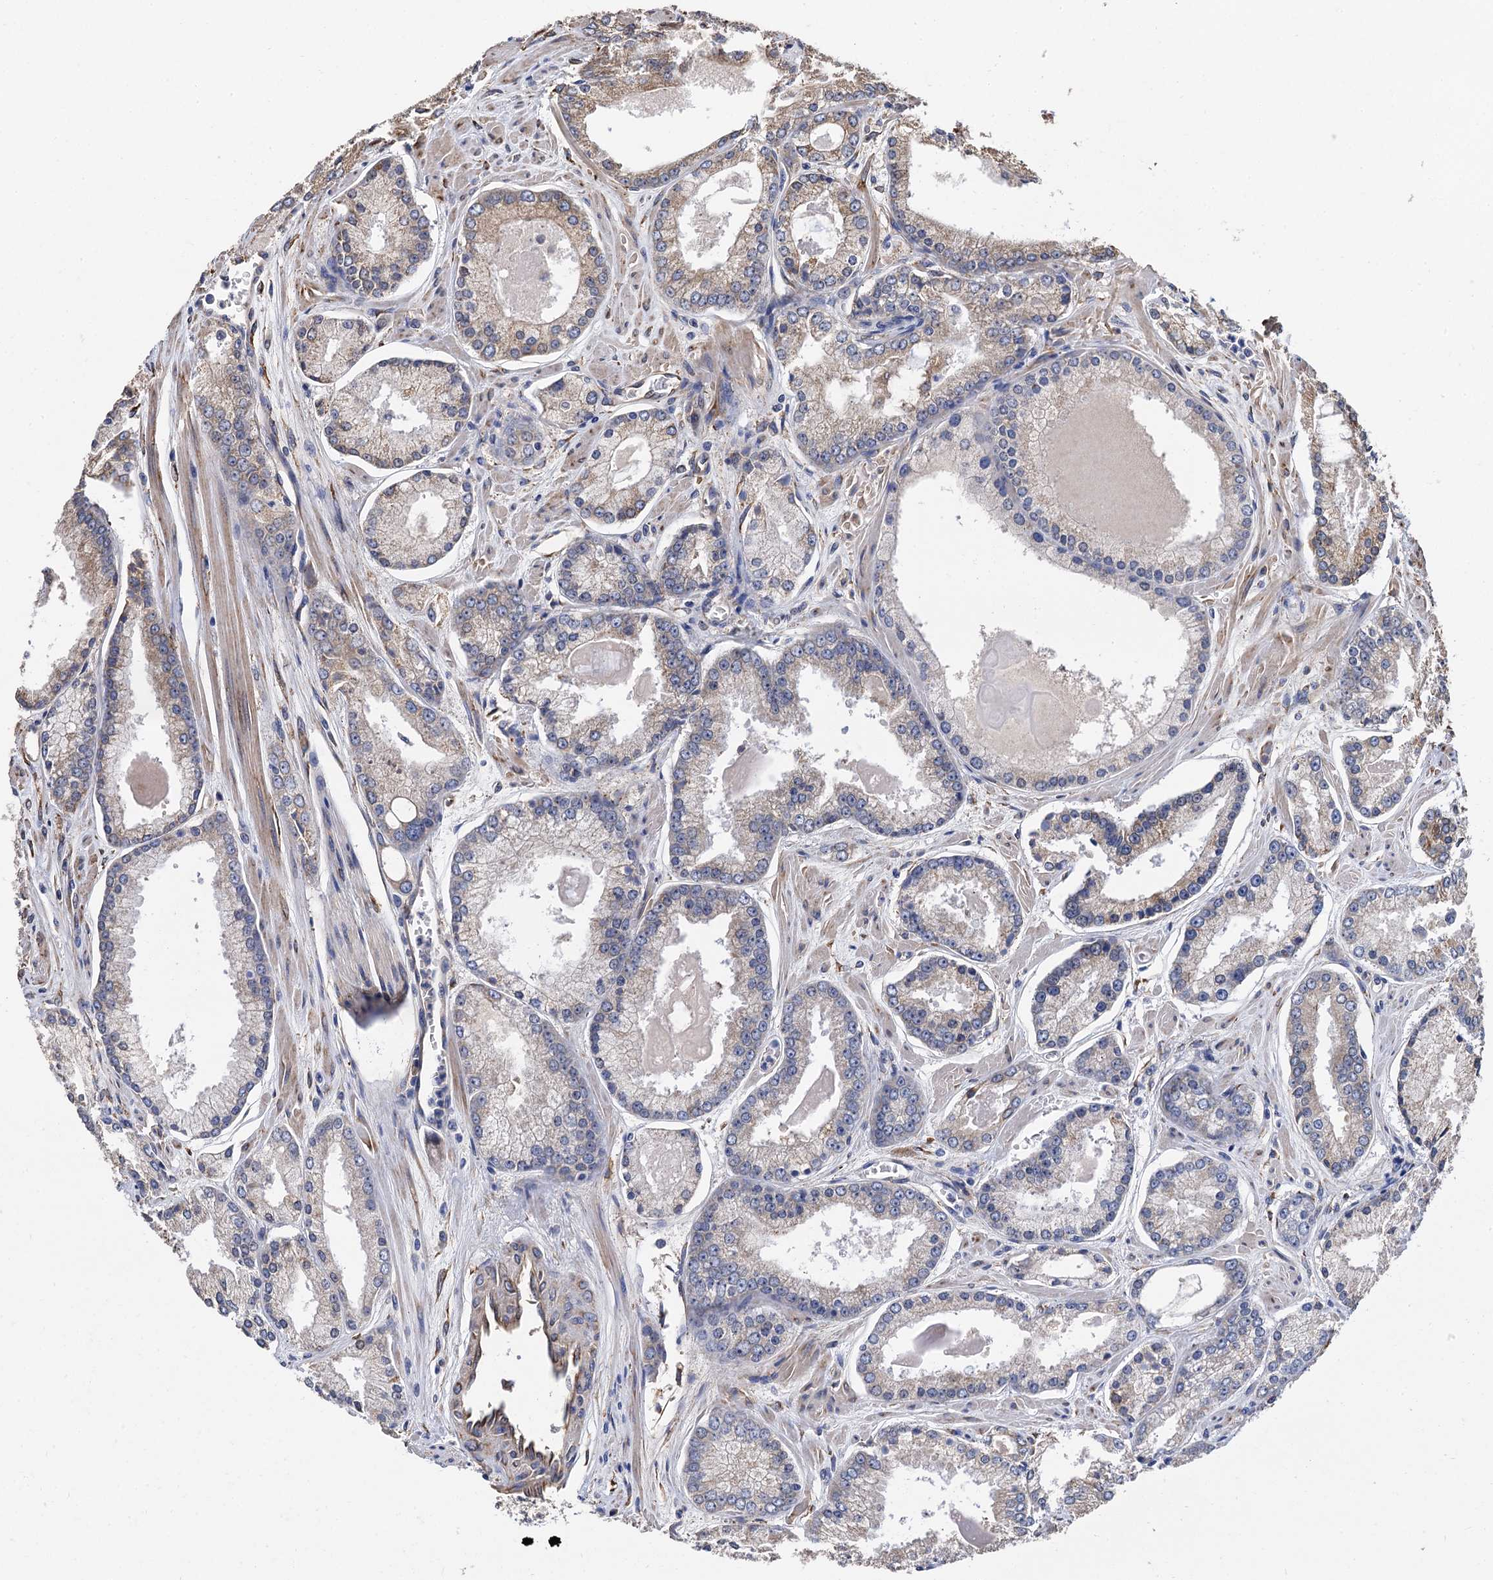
{"staining": {"intensity": "weak", "quantity": "<25%", "location": "cytoplasmic/membranous"}, "tissue": "prostate cancer", "cell_type": "Tumor cells", "image_type": "cancer", "snomed": [{"axis": "morphology", "description": "Adenocarcinoma, Low grade"}, {"axis": "topography", "description": "Prostate"}], "caption": "Prostate cancer was stained to show a protein in brown. There is no significant positivity in tumor cells. (Brightfield microscopy of DAB IHC at high magnification).", "gene": "CNNM1", "patient": {"sex": "male", "age": 54}}